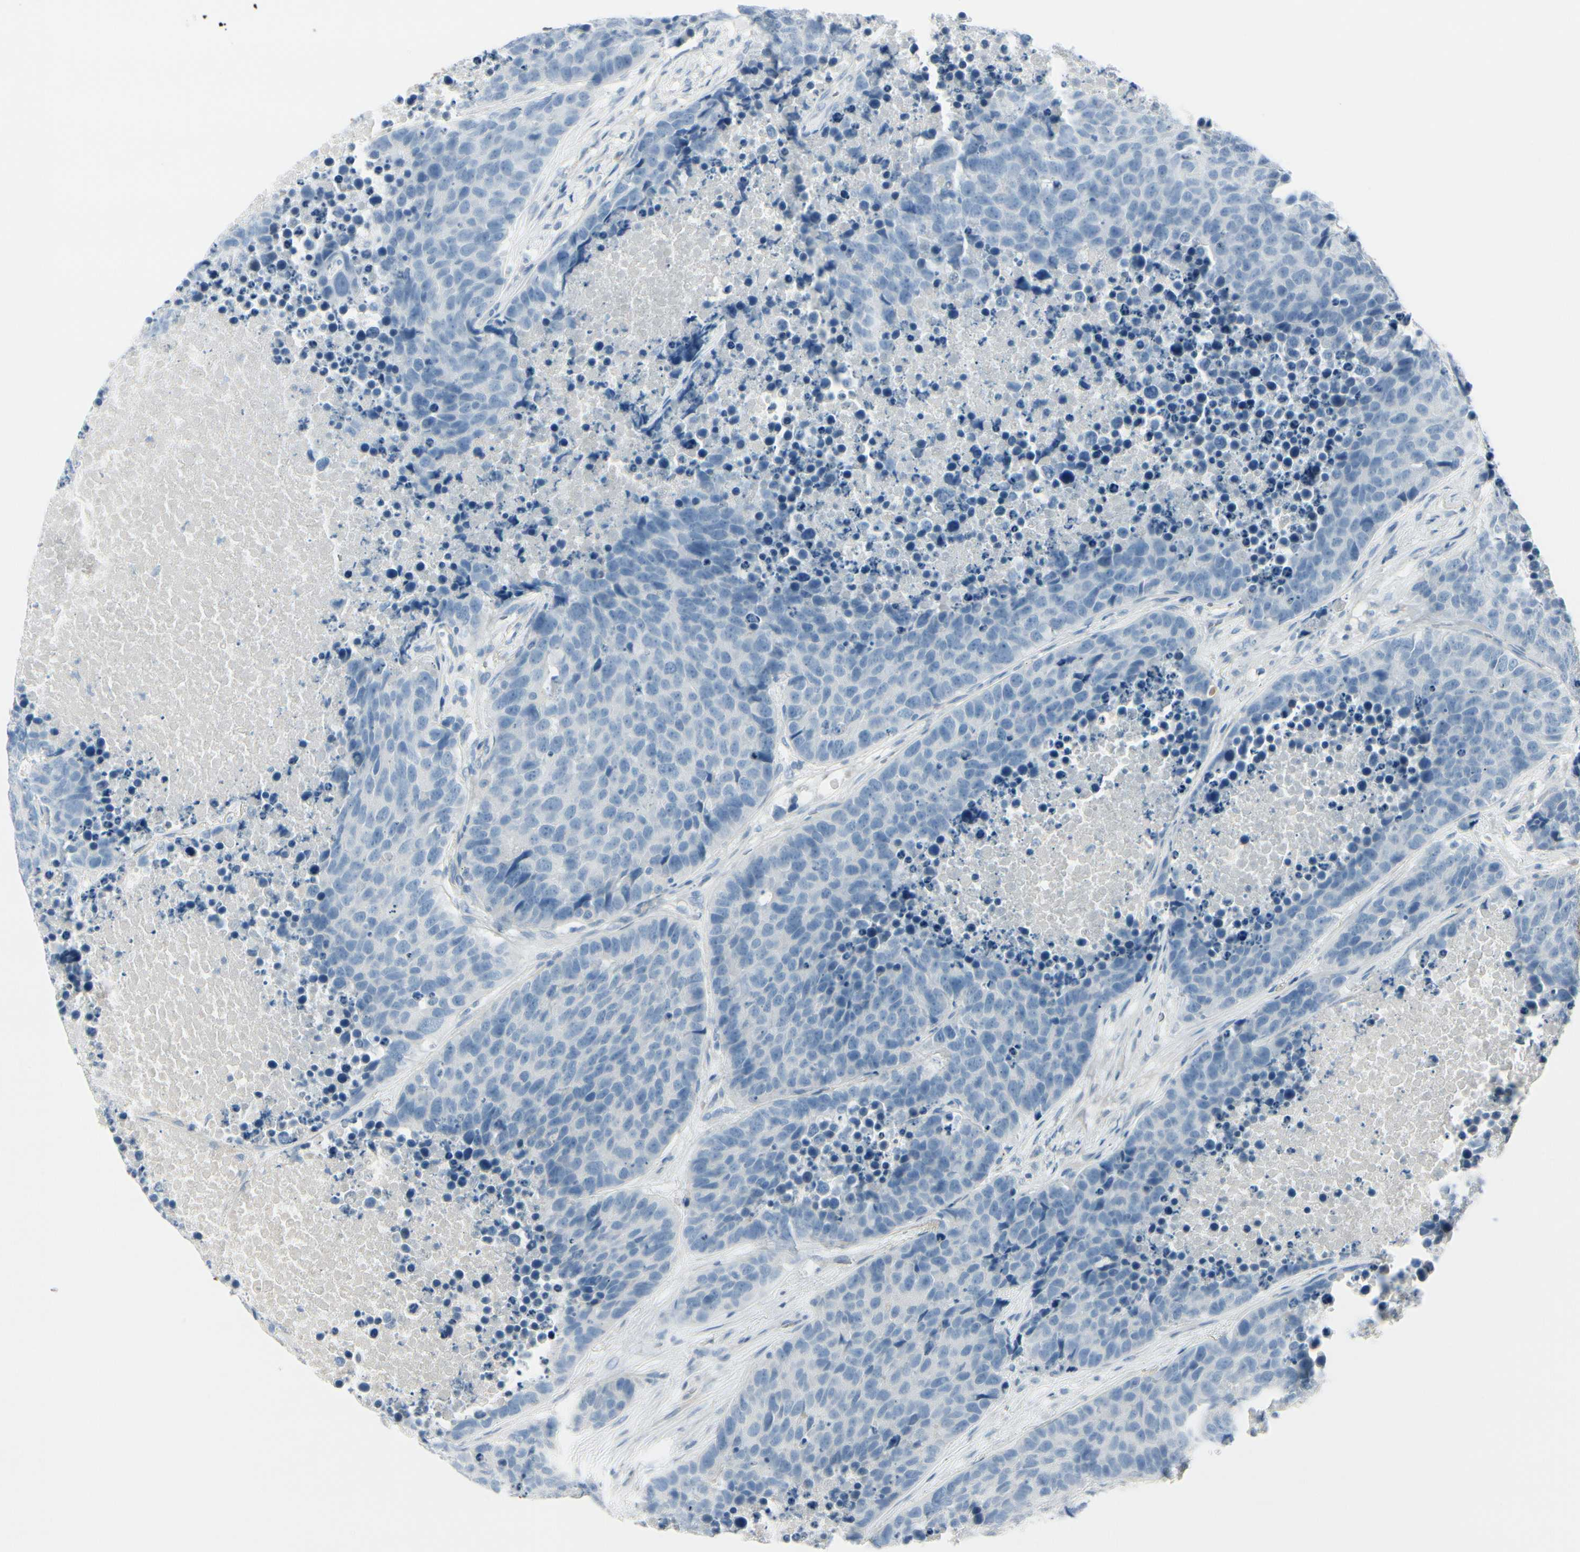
{"staining": {"intensity": "negative", "quantity": "none", "location": "none"}, "tissue": "carcinoid", "cell_type": "Tumor cells", "image_type": "cancer", "snomed": [{"axis": "morphology", "description": "Carcinoid, malignant, NOS"}, {"axis": "topography", "description": "Lung"}], "caption": "DAB (3,3'-diaminobenzidine) immunohistochemical staining of human malignant carcinoid shows no significant staining in tumor cells. The staining is performed using DAB (3,3'-diaminobenzidine) brown chromogen with nuclei counter-stained in using hematoxylin.", "gene": "CDHR5", "patient": {"sex": "male", "age": 60}}